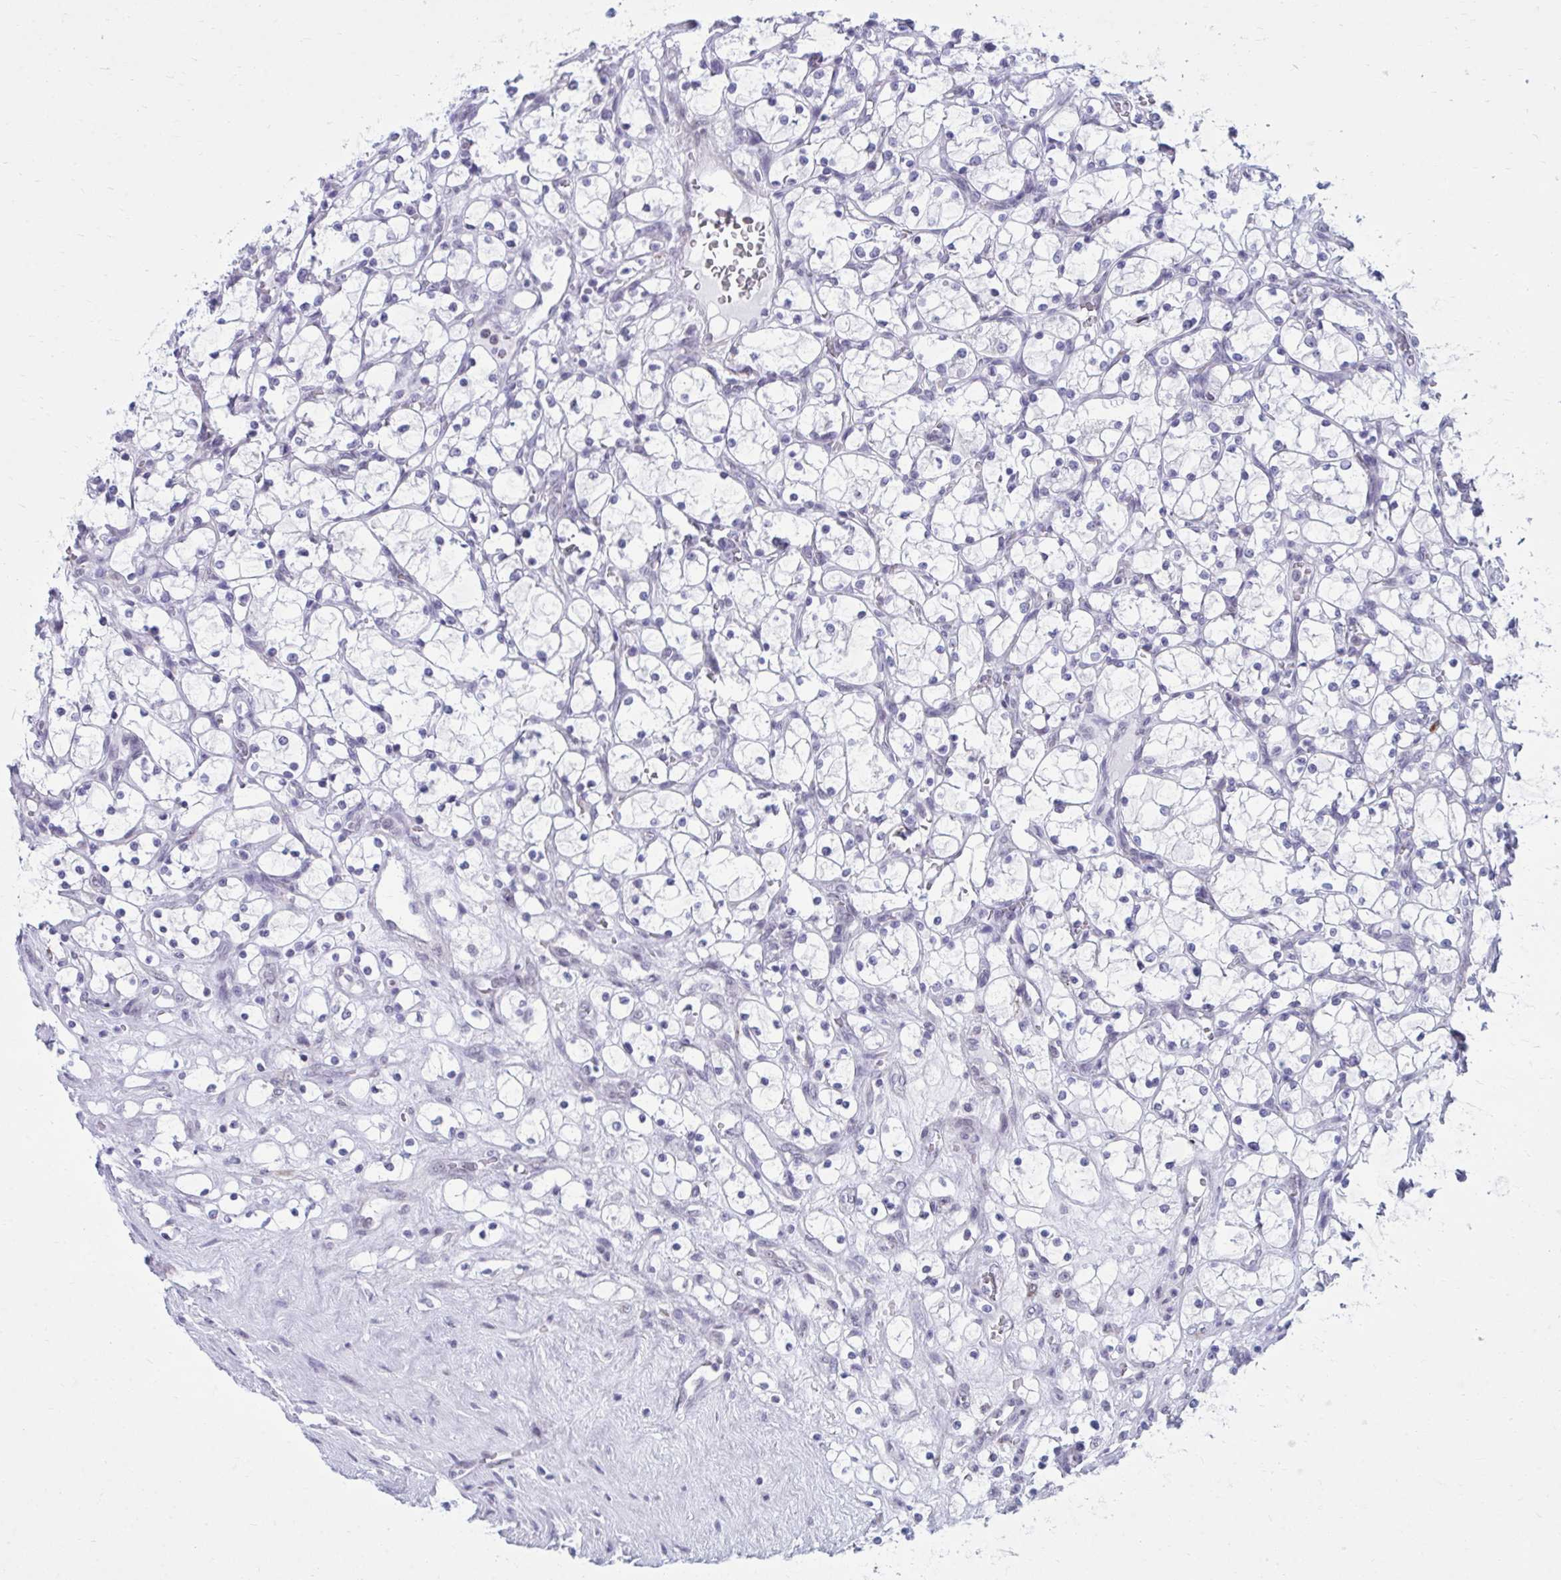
{"staining": {"intensity": "negative", "quantity": "none", "location": "none"}, "tissue": "renal cancer", "cell_type": "Tumor cells", "image_type": "cancer", "snomed": [{"axis": "morphology", "description": "Adenocarcinoma, NOS"}, {"axis": "topography", "description": "Kidney"}], "caption": "Immunohistochemistry (IHC) of human renal adenocarcinoma demonstrates no positivity in tumor cells. (Immunohistochemistry, brightfield microscopy, high magnification).", "gene": "PROSER1", "patient": {"sex": "female", "age": 69}}